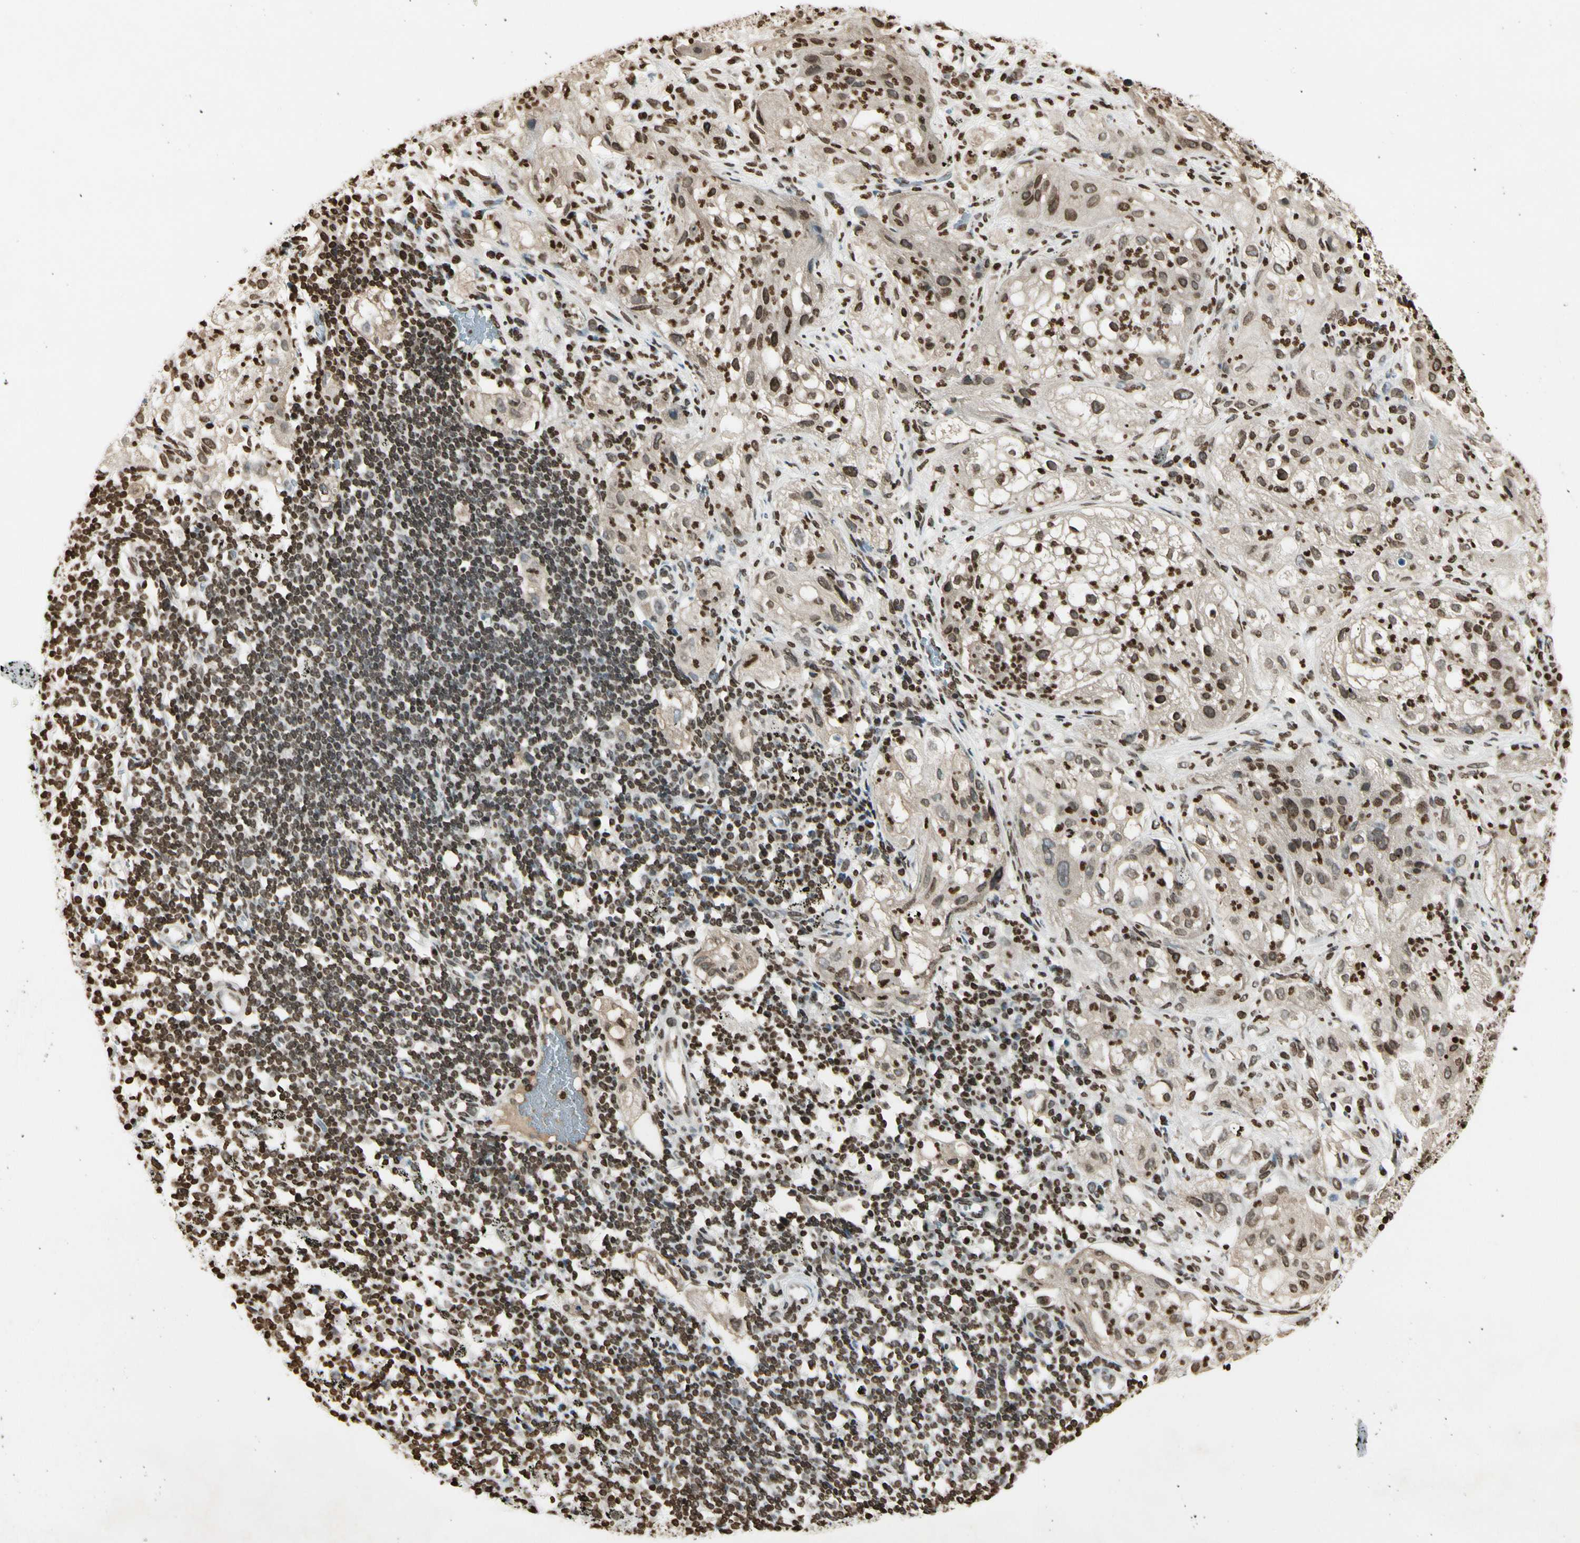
{"staining": {"intensity": "moderate", "quantity": "25%-75%", "location": "cytoplasmic/membranous,nuclear"}, "tissue": "lung cancer", "cell_type": "Tumor cells", "image_type": "cancer", "snomed": [{"axis": "morphology", "description": "Inflammation, NOS"}, {"axis": "morphology", "description": "Squamous cell carcinoma, NOS"}, {"axis": "topography", "description": "Lymph node"}, {"axis": "topography", "description": "Soft tissue"}, {"axis": "topography", "description": "Lung"}], "caption": "Protein staining of lung cancer (squamous cell carcinoma) tissue shows moderate cytoplasmic/membranous and nuclear positivity in approximately 25%-75% of tumor cells.", "gene": "RORA", "patient": {"sex": "male", "age": 66}}